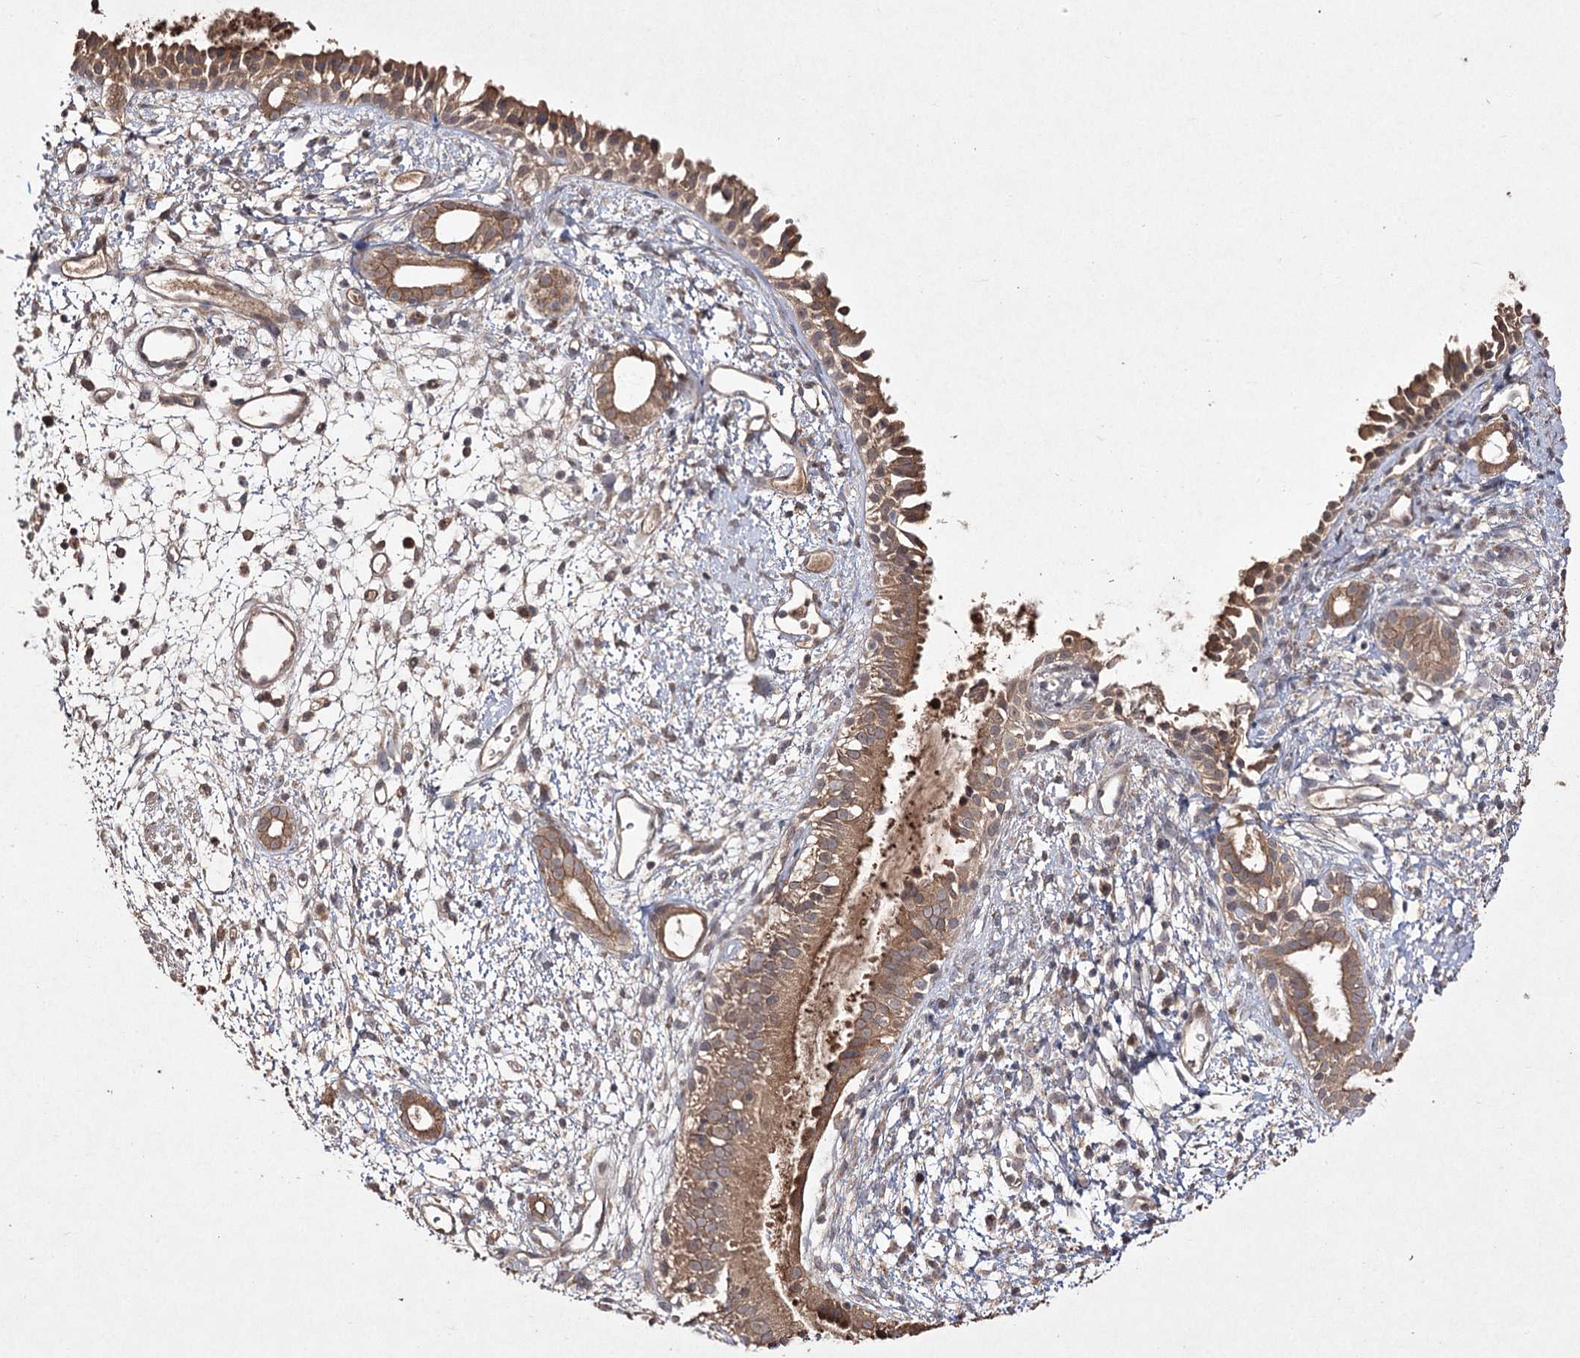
{"staining": {"intensity": "moderate", "quantity": ">75%", "location": "cytoplasmic/membranous"}, "tissue": "nasopharynx", "cell_type": "Respiratory epithelial cells", "image_type": "normal", "snomed": [{"axis": "morphology", "description": "Normal tissue, NOS"}, {"axis": "topography", "description": "Nasopharynx"}], "caption": "Respiratory epithelial cells demonstrate moderate cytoplasmic/membranous positivity in about >75% of cells in normal nasopharynx.", "gene": "FANCL", "patient": {"sex": "male", "age": 22}}